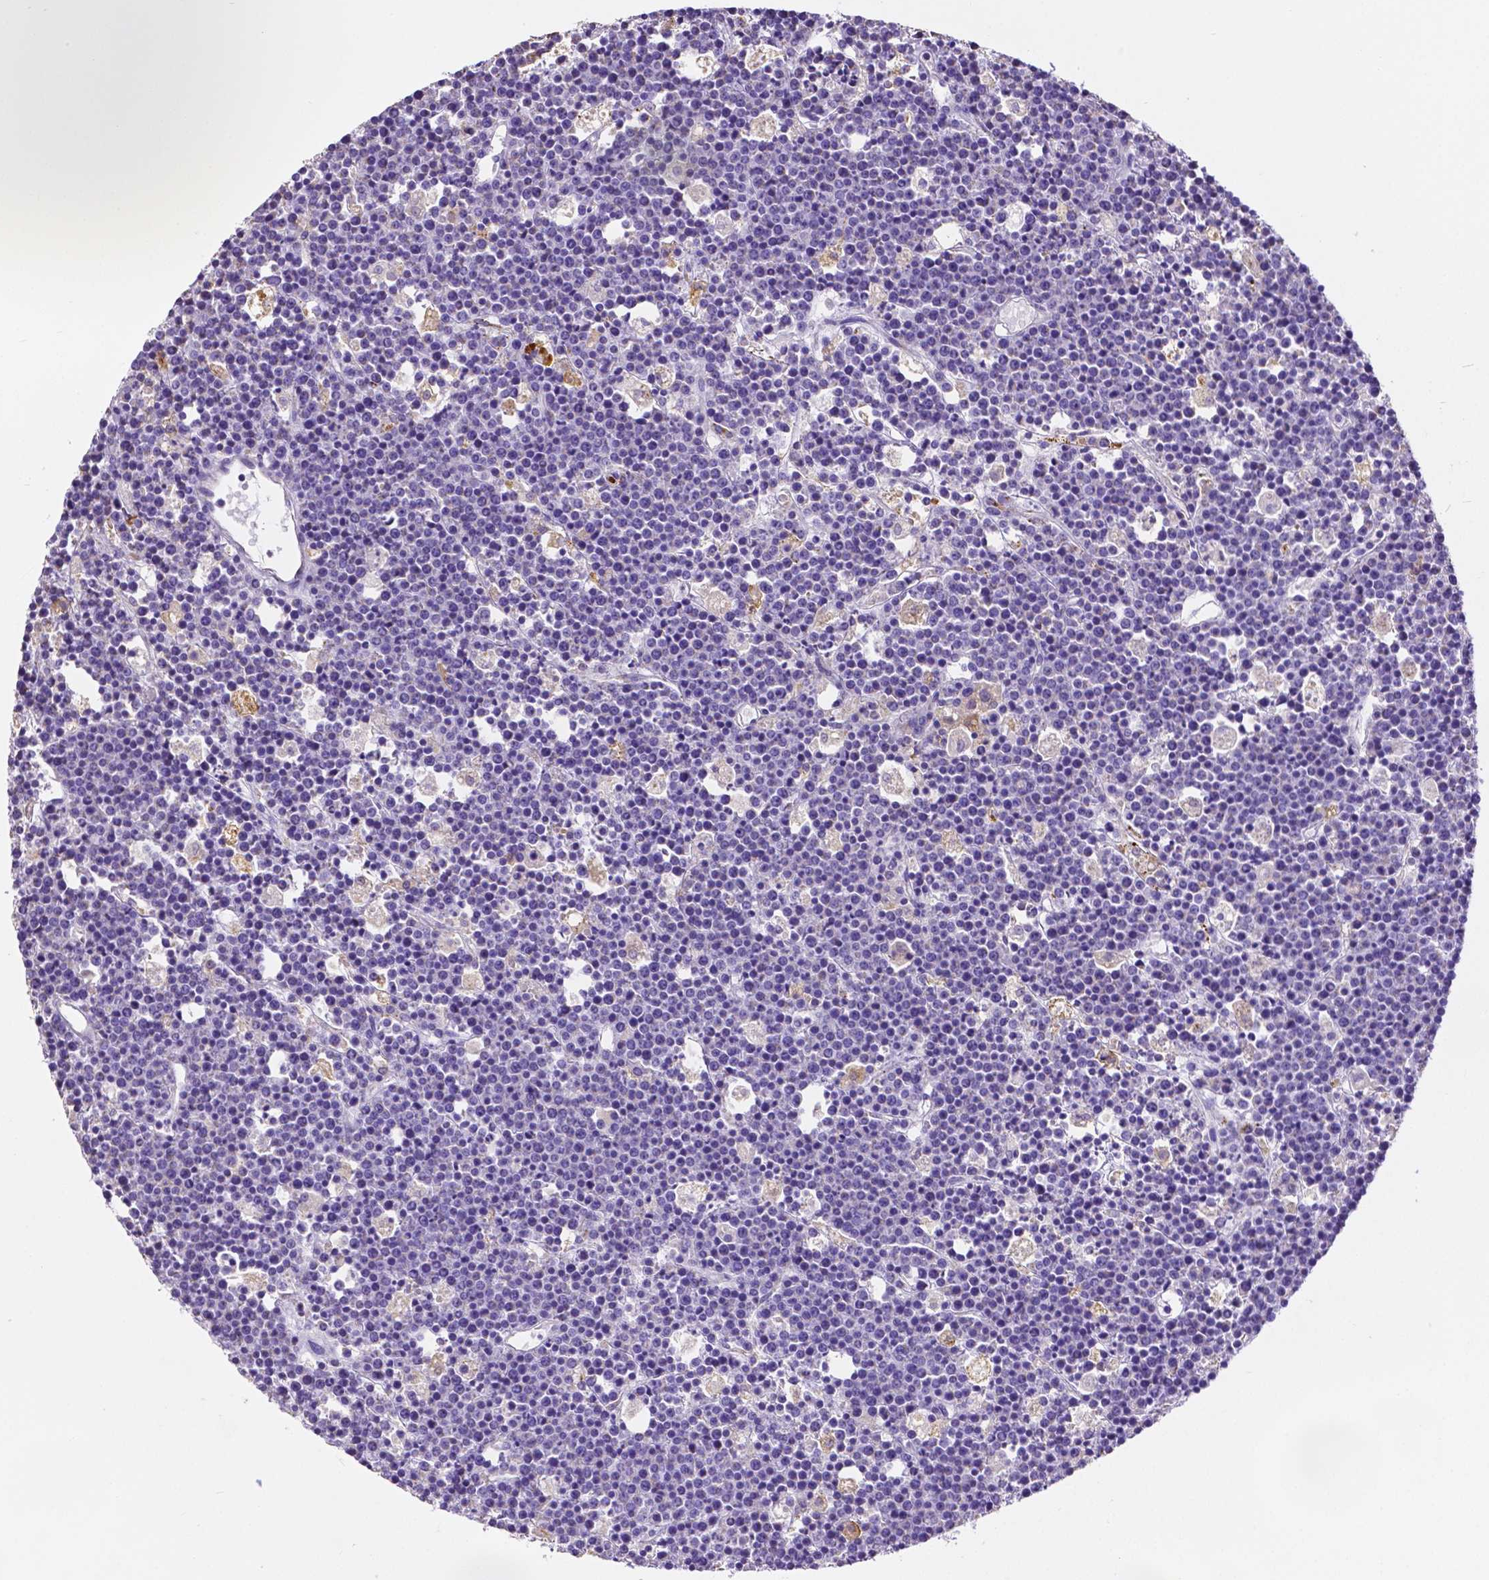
{"staining": {"intensity": "negative", "quantity": "none", "location": "none"}, "tissue": "lymphoma", "cell_type": "Tumor cells", "image_type": "cancer", "snomed": [{"axis": "morphology", "description": "Malignant lymphoma, non-Hodgkin's type, High grade"}, {"axis": "topography", "description": "Ovary"}], "caption": "Immunohistochemistry (IHC) histopathology image of human high-grade malignant lymphoma, non-Hodgkin's type stained for a protein (brown), which demonstrates no expression in tumor cells. (DAB immunohistochemistry visualized using brightfield microscopy, high magnification).", "gene": "MMP9", "patient": {"sex": "female", "age": 56}}